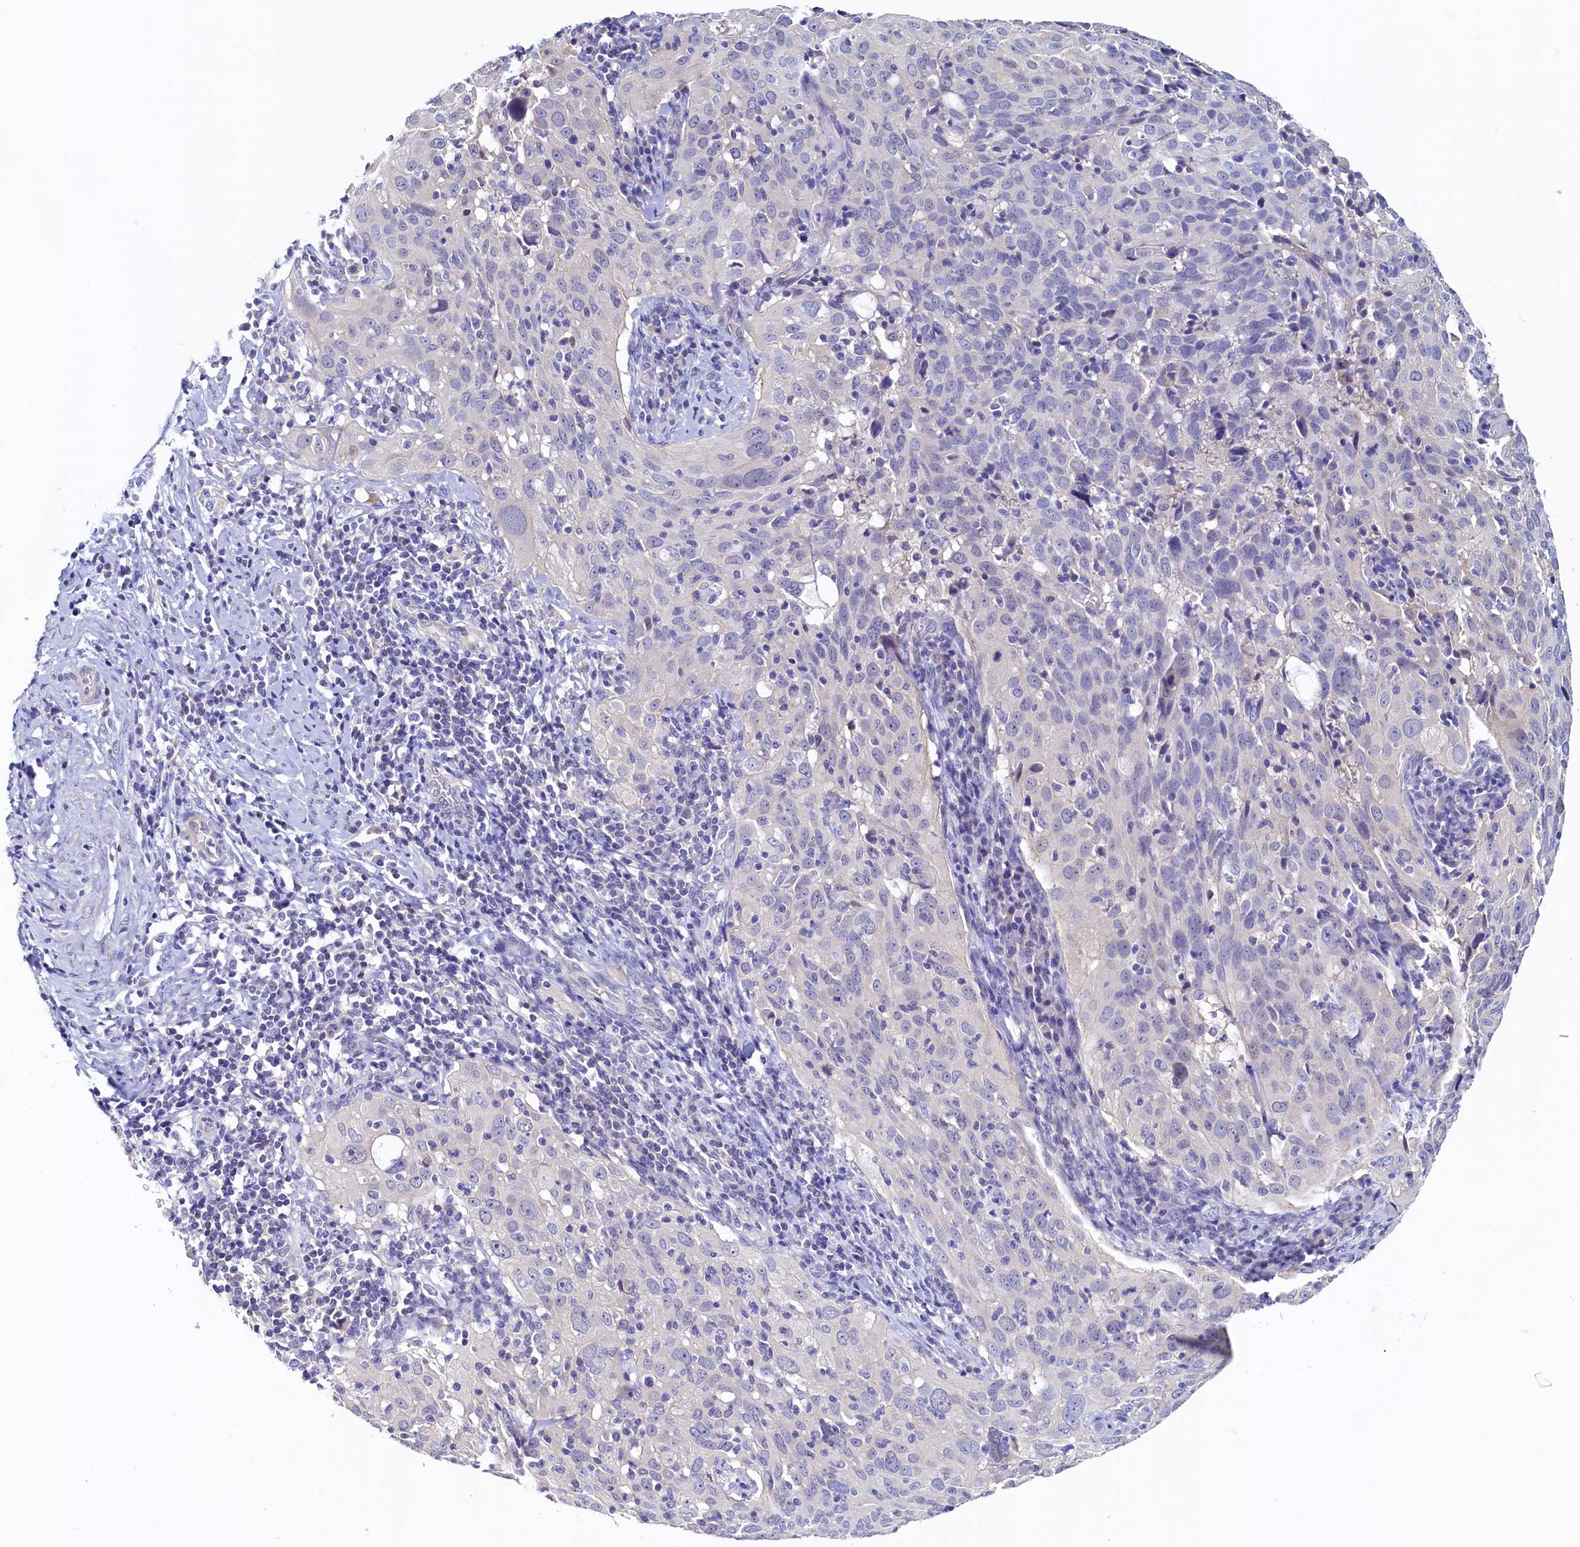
{"staining": {"intensity": "negative", "quantity": "none", "location": "none"}, "tissue": "cervical cancer", "cell_type": "Tumor cells", "image_type": "cancer", "snomed": [{"axis": "morphology", "description": "Squamous cell carcinoma, NOS"}, {"axis": "topography", "description": "Cervix"}], "caption": "High magnification brightfield microscopy of cervical cancer (squamous cell carcinoma) stained with DAB (3,3'-diaminobenzidine) (brown) and counterstained with hematoxylin (blue): tumor cells show no significant staining. (Immunohistochemistry, brightfield microscopy, high magnification).", "gene": "DTD1", "patient": {"sex": "female", "age": 31}}